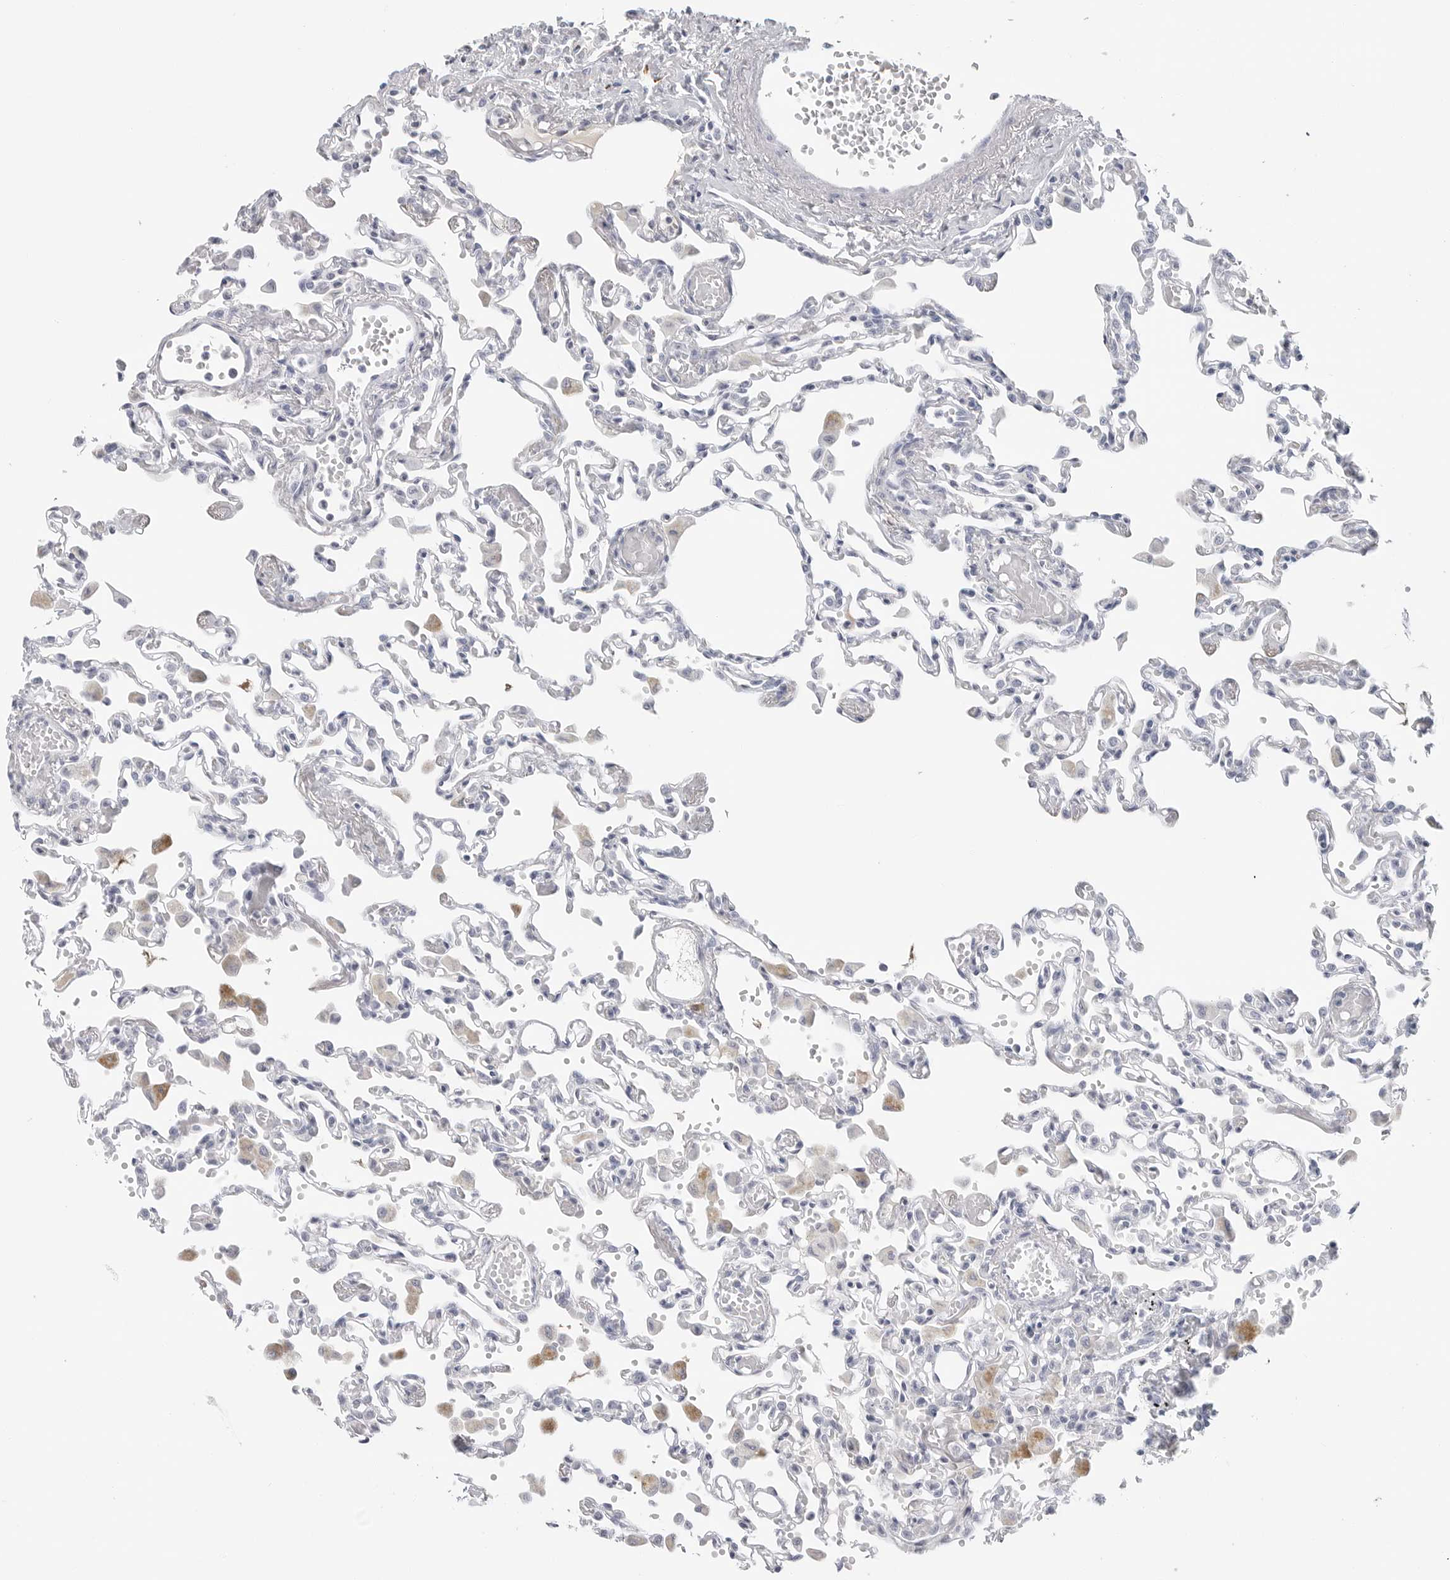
{"staining": {"intensity": "negative", "quantity": "none", "location": "none"}, "tissue": "lung", "cell_type": "Alveolar cells", "image_type": "normal", "snomed": [{"axis": "morphology", "description": "Normal tissue, NOS"}, {"axis": "topography", "description": "Bronchus"}, {"axis": "topography", "description": "Lung"}], "caption": "This photomicrograph is of benign lung stained with immunohistochemistry (IHC) to label a protein in brown with the nuclei are counter-stained blue. There is no expression in alveolar cells.", "gene": "AMPD1", "patient": {"sex": "female", "age": 49}}